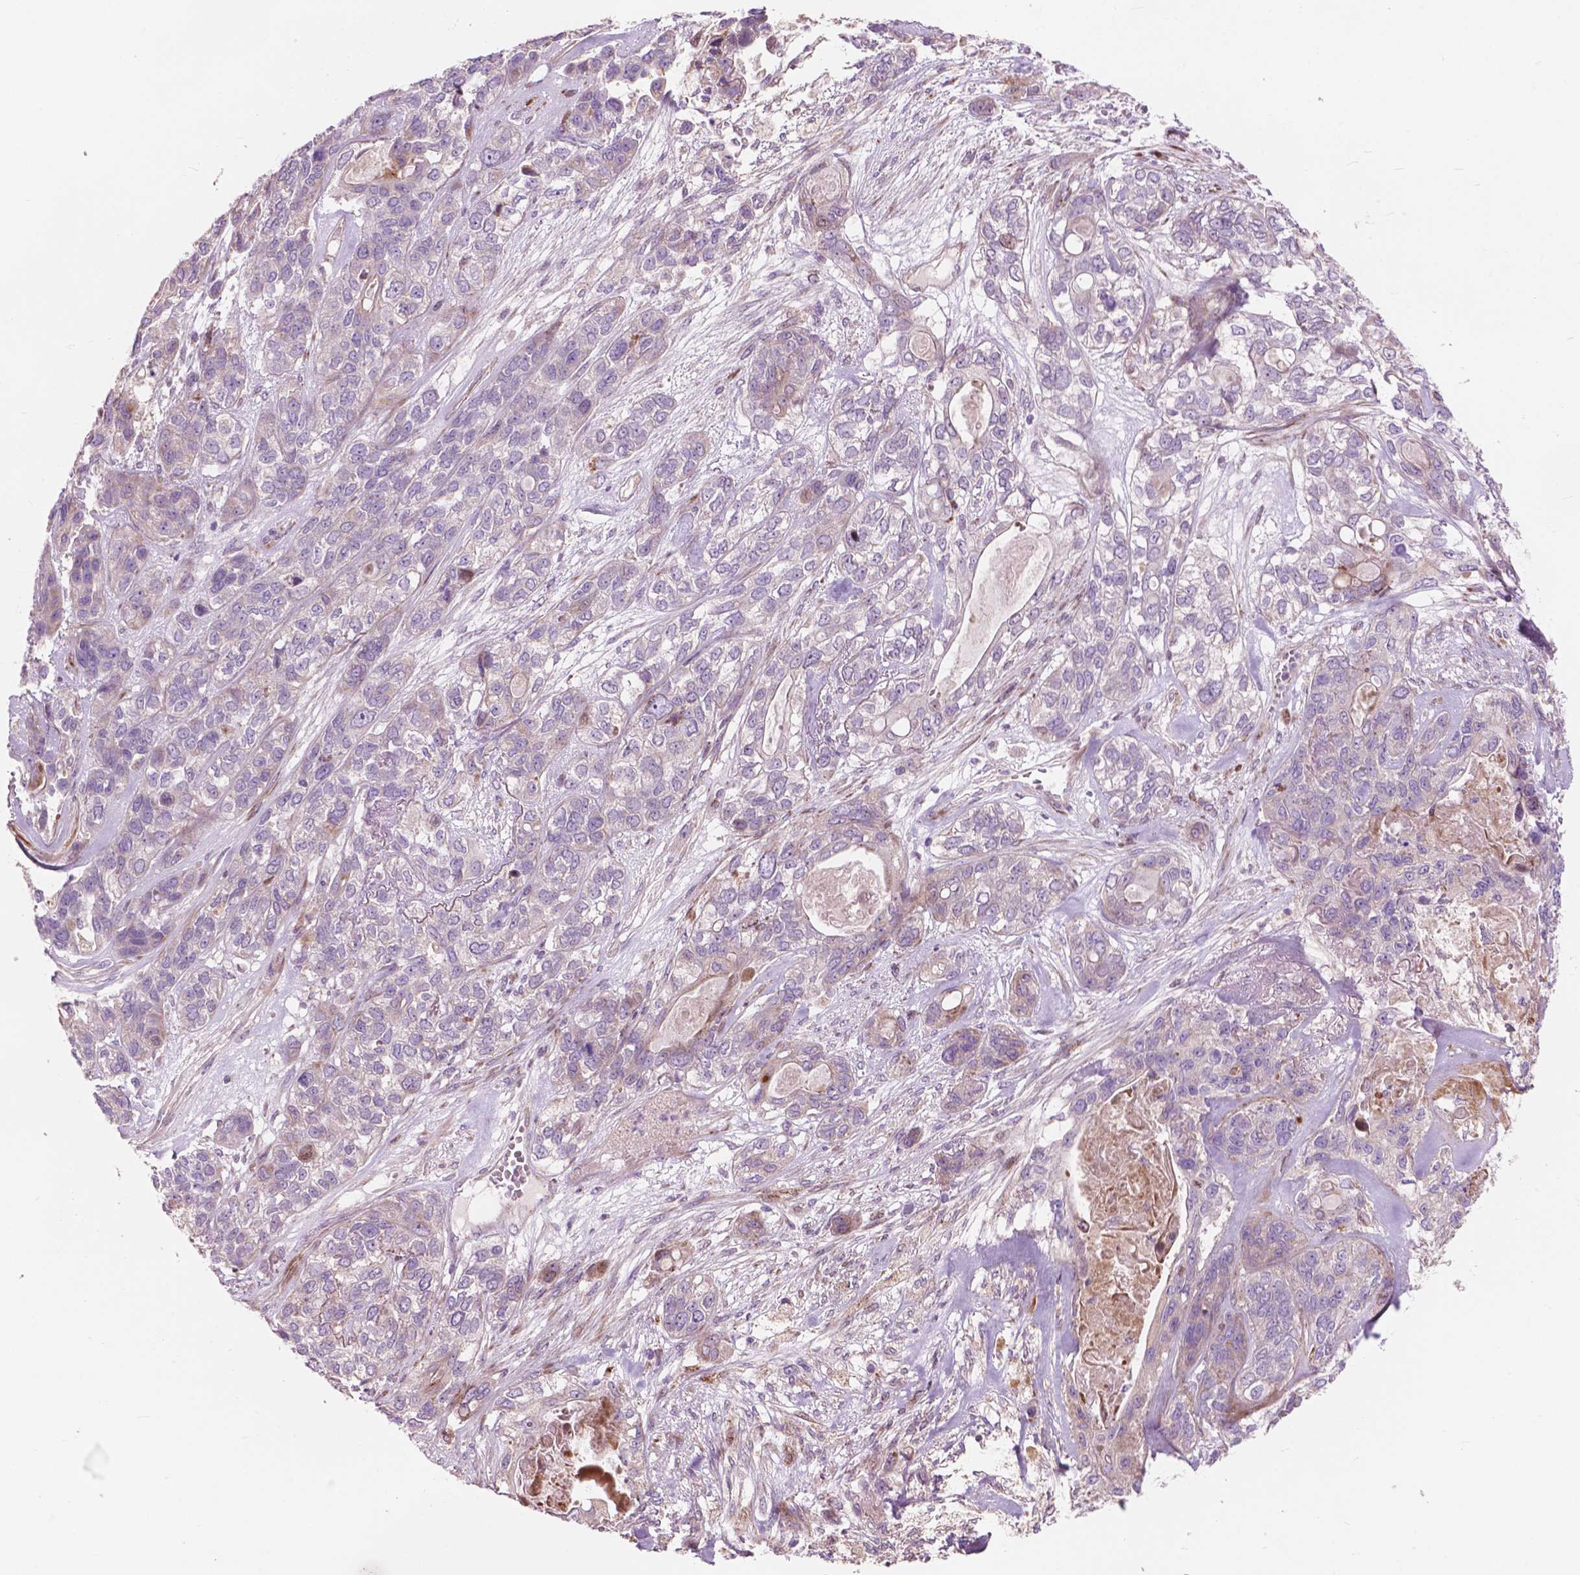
{"staining": {"intensity": "negative", "quantity": "none", "location": "none"}, "tissue": "lung cancer", "cell_type": "Tumor cells", "image_type": "cancer", "snomed": [{"axis": "morphology", "description": "Squamous cell carcinoma, NOS"}, {"axis": "topography", "description": "Lung"}], "caption": "IHC of lung squamous cell carcinoma demonstrates no expression in tumor cells.", "gene": "MORN1", "patient": {"sex": "female", "age": 70}}